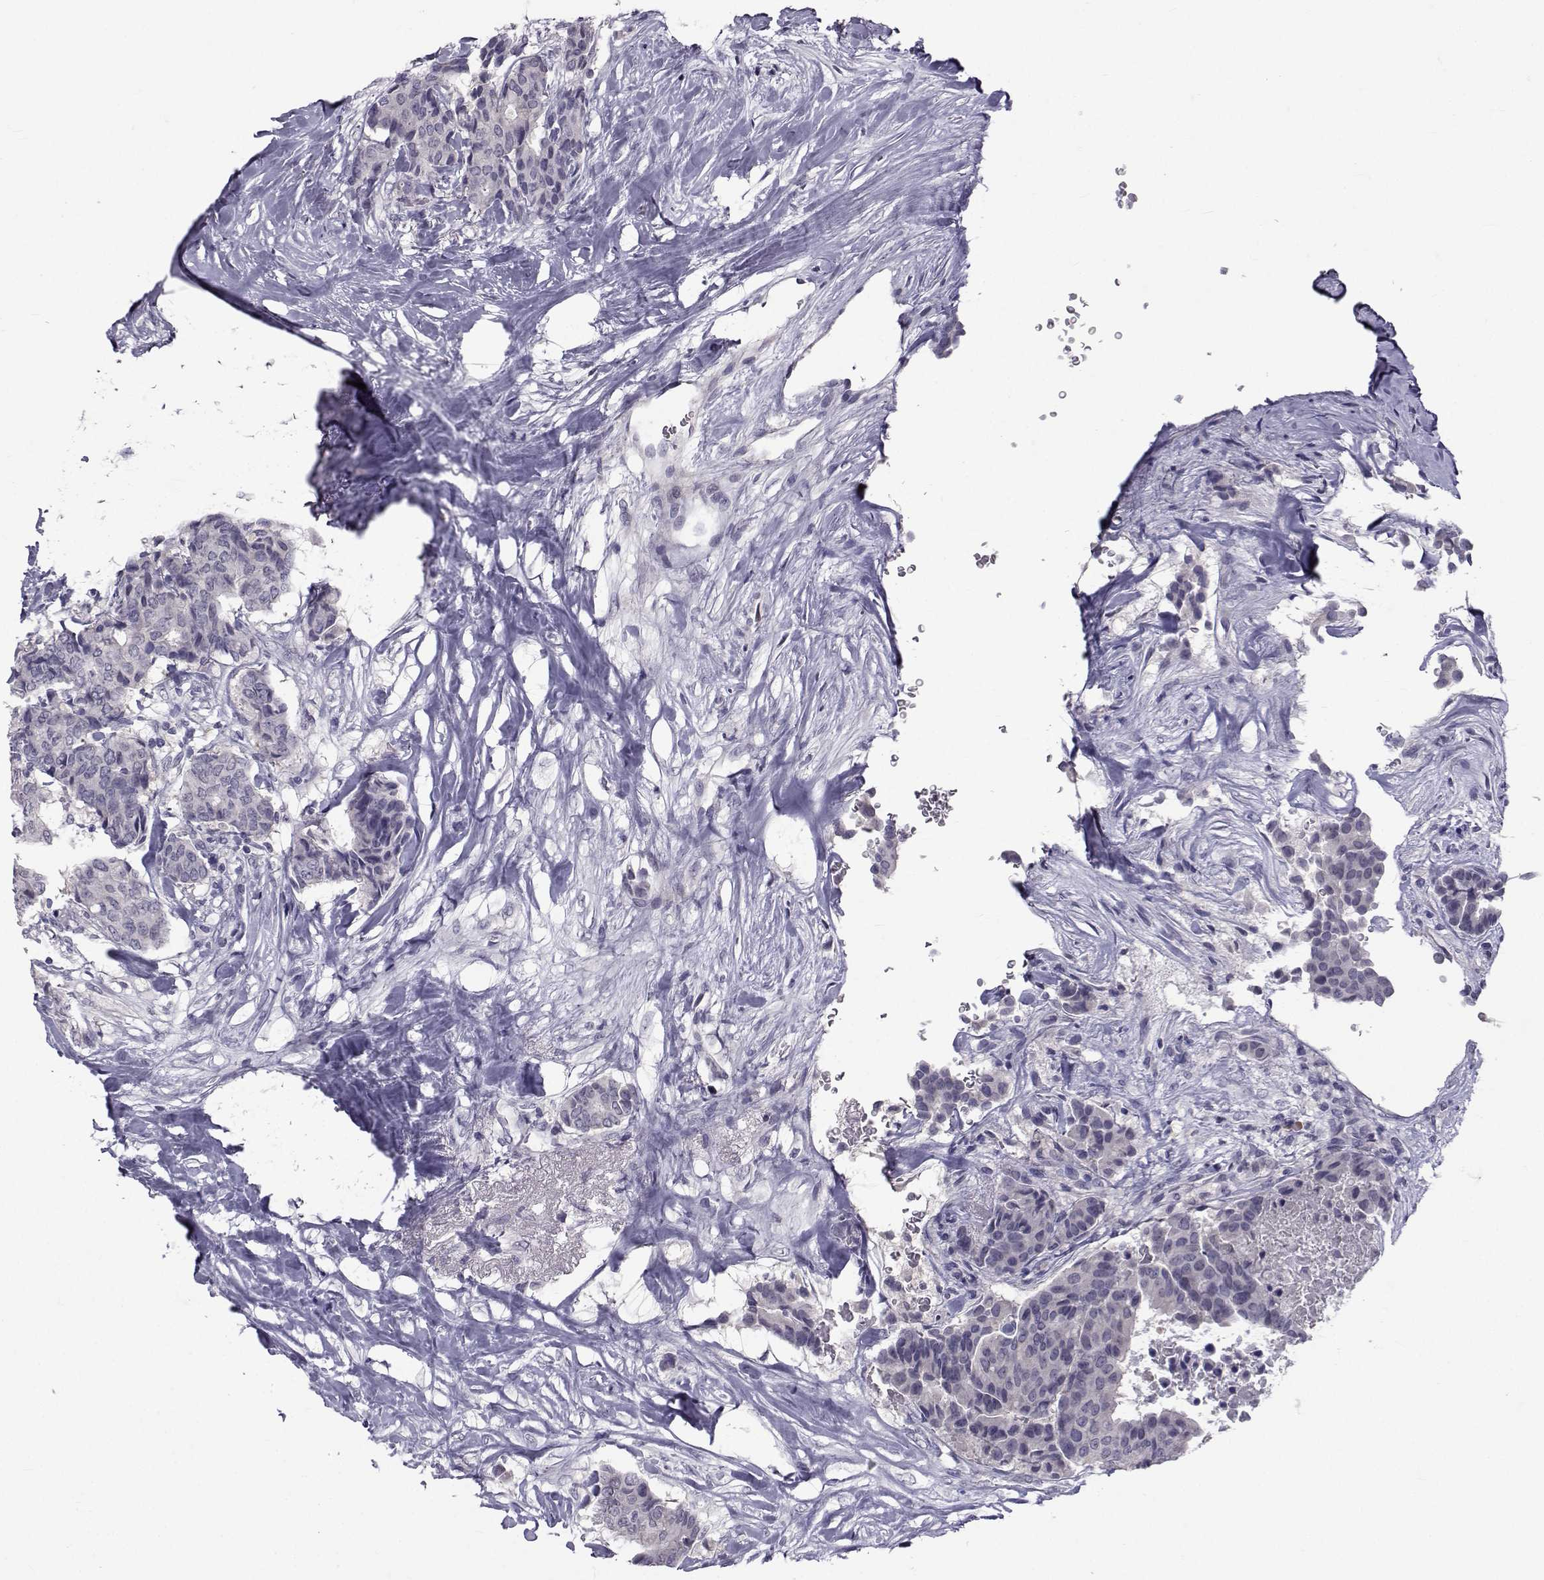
{"staining": {"intensity": "negative", "quantity": "none", "location": "none"}, "tissue": "breast cancer", "cell_type": "Tumor cells", "image_type": "cancer", "snomed": [{"axis": "morphology", "description": "Duct carcinoma"}, {"axis": "topography", "description": "Breast"}], "caption": "Breast infiltrating ductal carcinoma was stained to show a protein in brown. There is no significant staining in tumor cells.", "gene": "TNFRSF11B", "patient": {"sex": "female", "age": 75}}